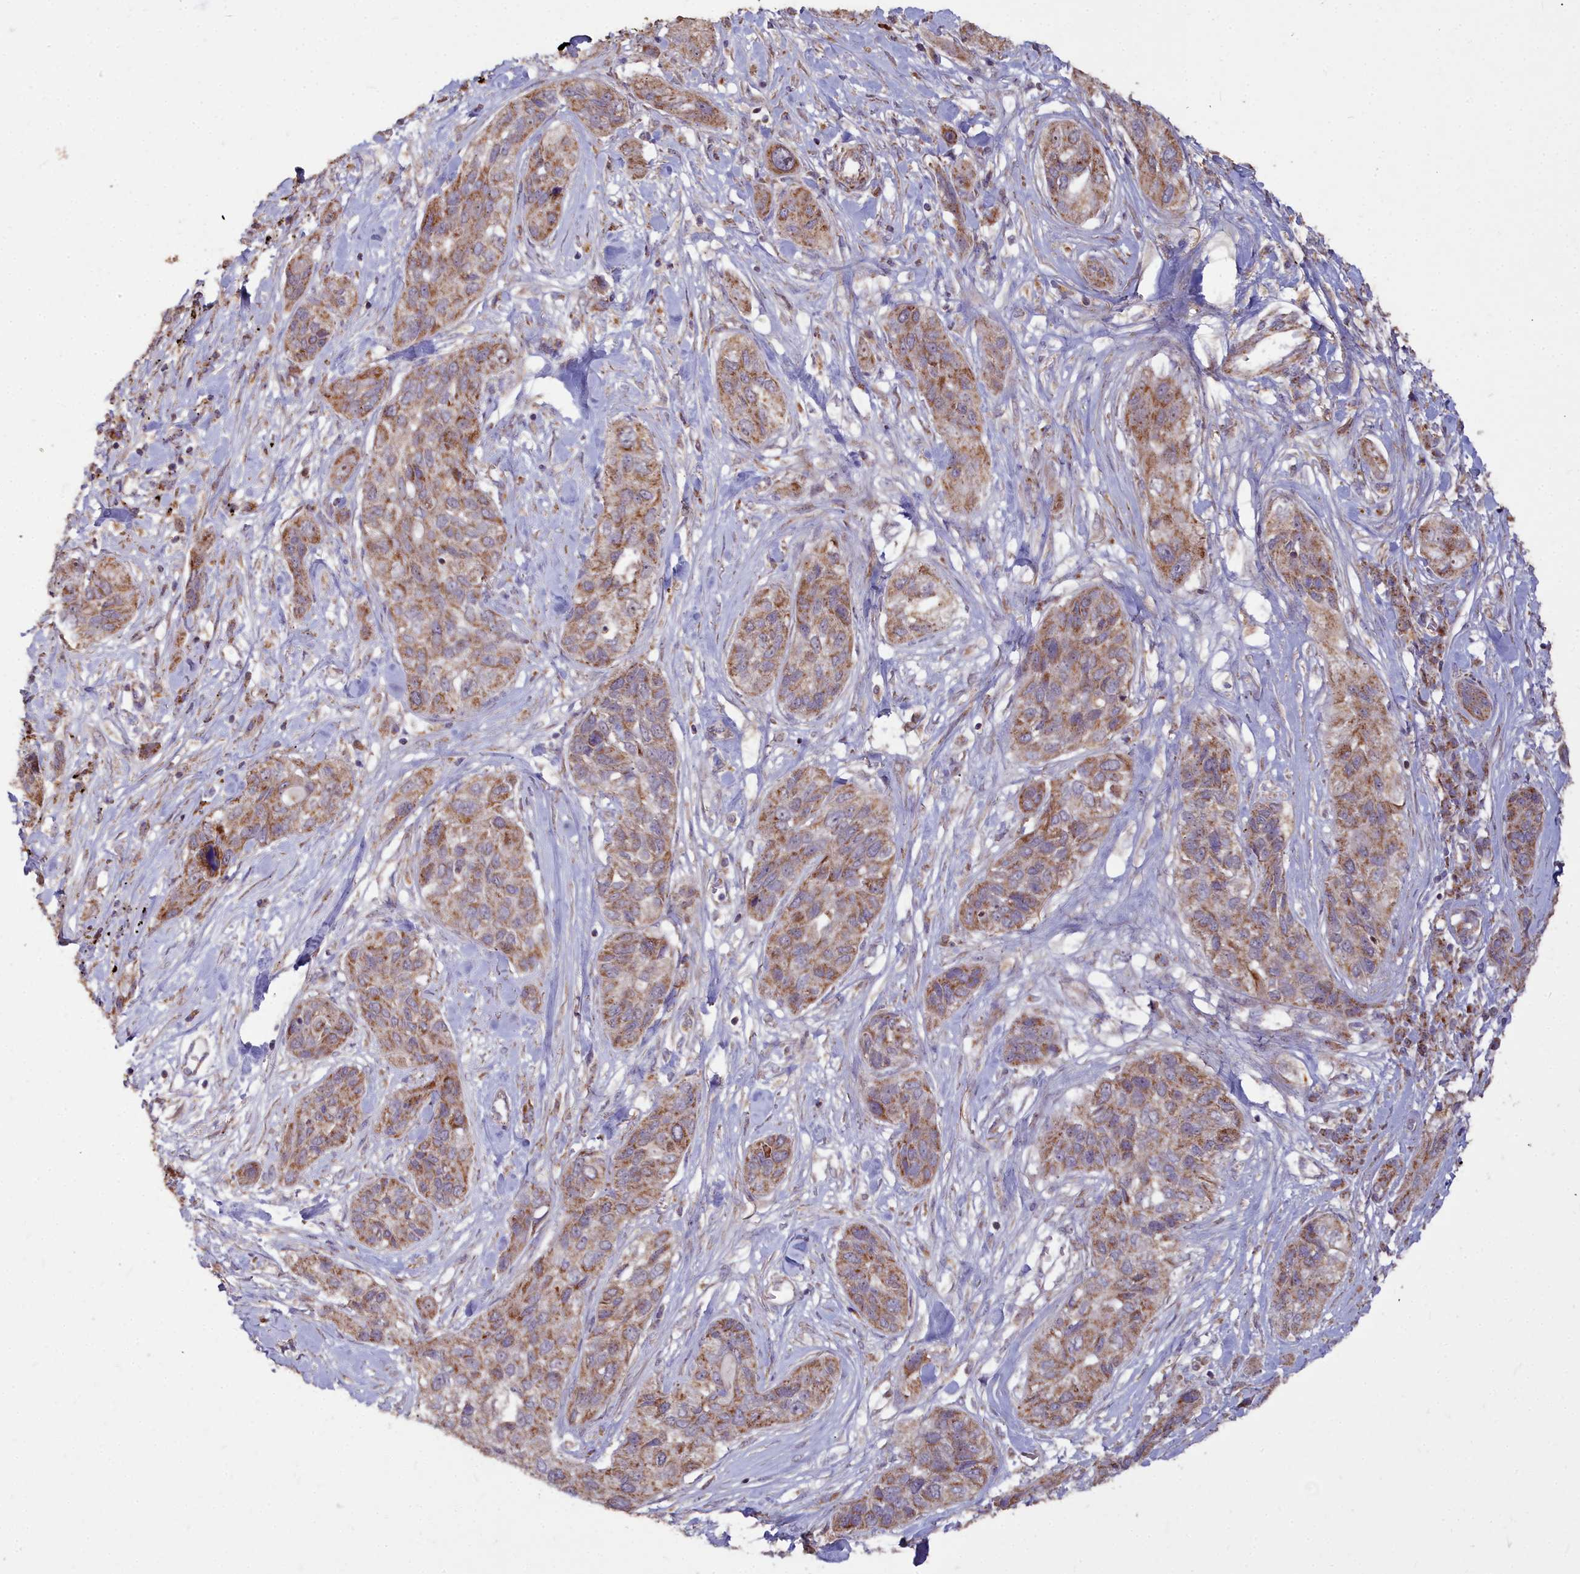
{"staining": {"intensity": "moderate", "quantity": ">75%", "location": "cytoplasmic/membranous"}, "tissue": "lung cancer", "cell_type": "Tumor cells", "image_type": "cancer", "snomed": [{"axis": "morphology", "description": "Squamous cell carcinoma, NOS"}, {"axis": "topography", "description": "Lung"}], "caption": "Squamous cell carcinoma (lung) was stained to show a protein in brown. There is medium levels of moderate cytoplasmic/membranous expression in approximately >75% of tumor cells.", "gene": "COX11", "patient": {"sex": "female", "age": 70}}